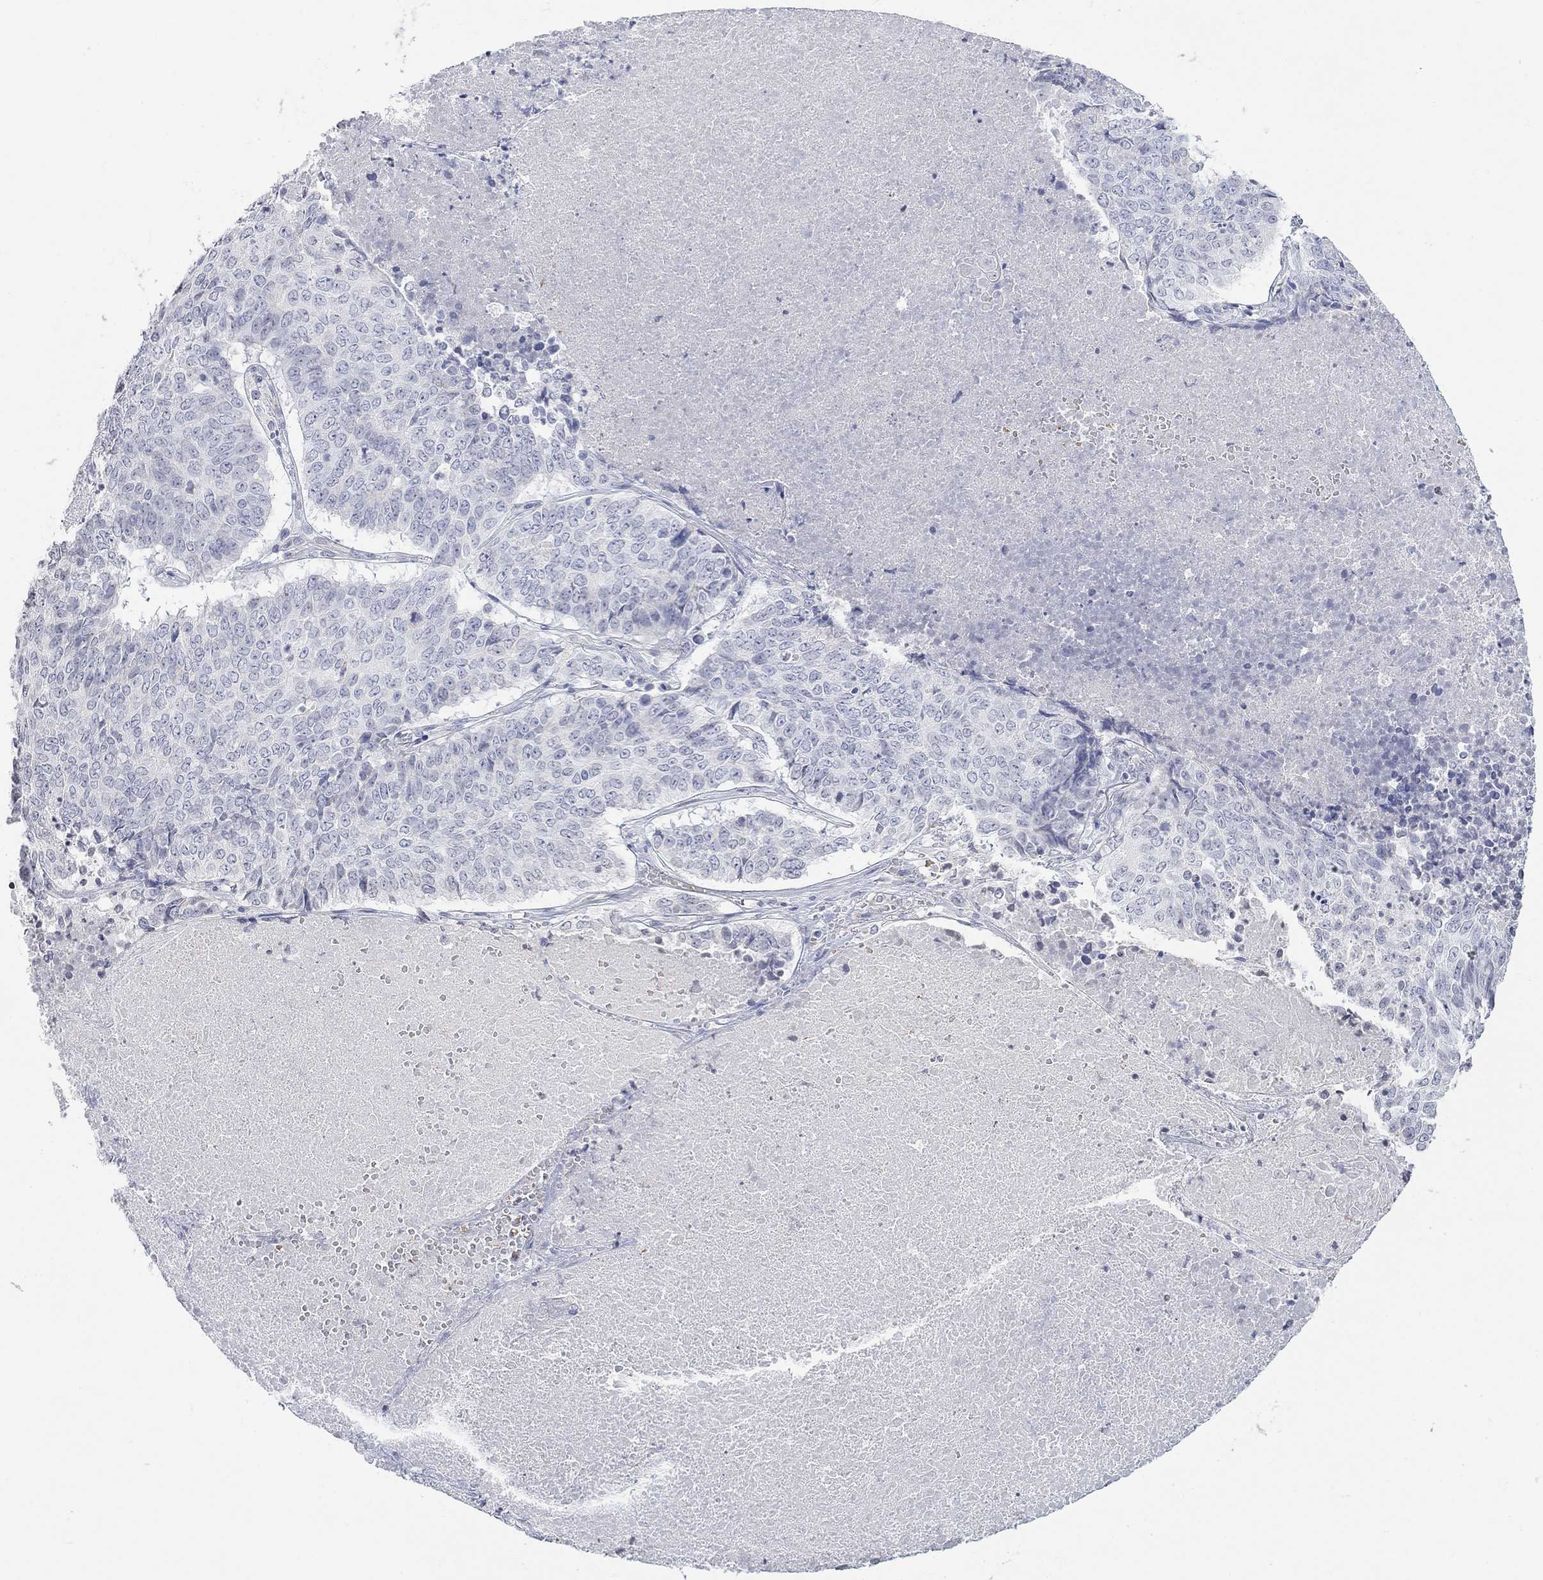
{"staining": {"intensity": "negative", "quantity": "none", "location": "none"}, "tissue": "lung cancer", "cell_type": "Tumor cells", "image_type": "cancer", "snomed": [{"axis": "morphology", "description": "Squamous cell carcinoma, NOS"}, {"axis": "topography", "description": "Lung"}], "caption": "Lung cancer (squamous cell carcinoma) stained for a protein using immunohistochemistry shows no staining tumor cells.", "gene": "TMEM255A", "patient": {"sex": "male", "age": 64}}